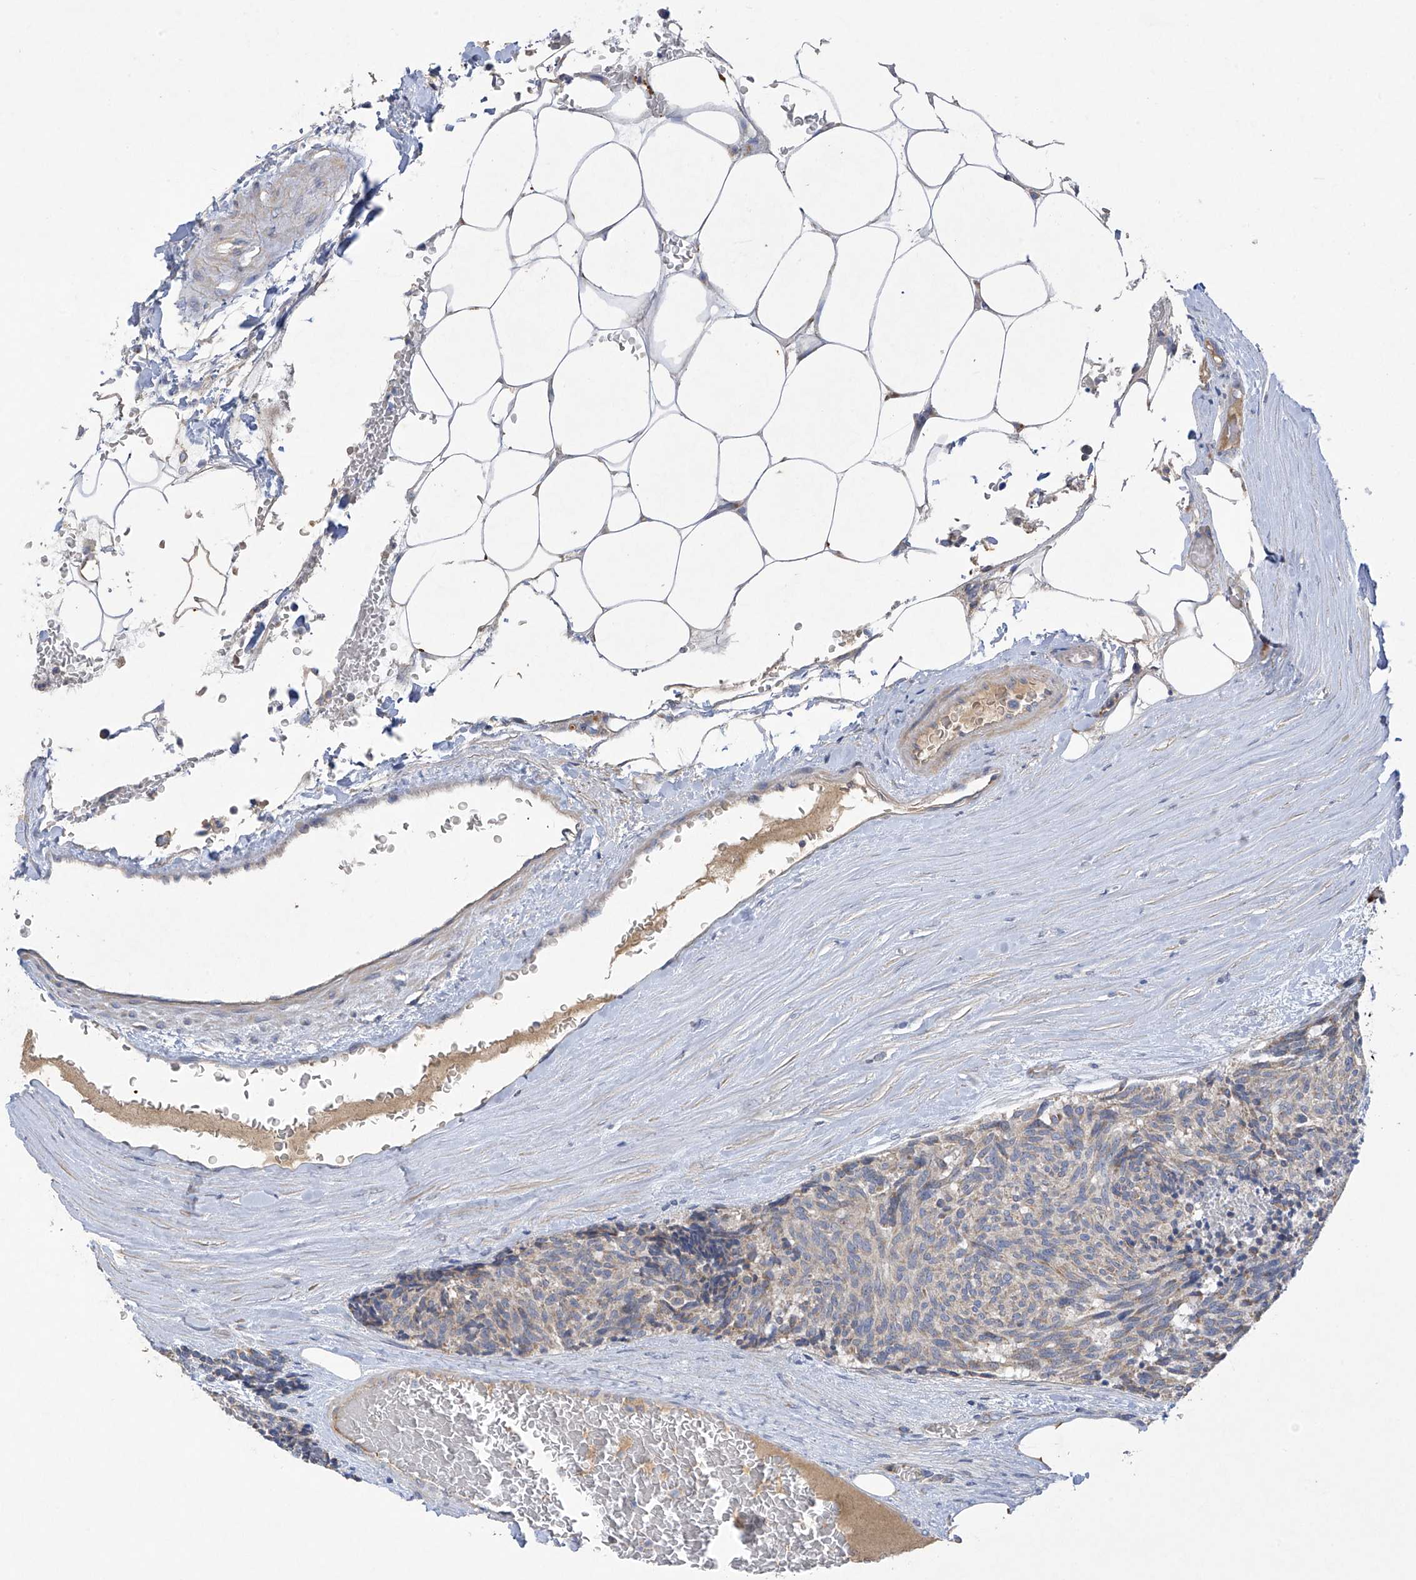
{"staining": {"intensity": "moderate", "quantity": "<25%", "location": "cytoplasmic/membranous"}, "tissue": "carcinoid", "cell_type": "Tumor cells", "image_type": "cancer", "snomed": [{"axis": "morphology", "description": "Carcinoid, malignant, NOS"}, {"axis": "topography", "description": "Pancreas"}], "caption": "This histopathology image shows immunohistochemistry (IHC) staining of human carcinoid (malignant), with low moderate cytoplasmic/membranous staining in about <25% of tumor cells.", "gene": "PRSS12", "patient": {"sex": "female", "age": 54}}